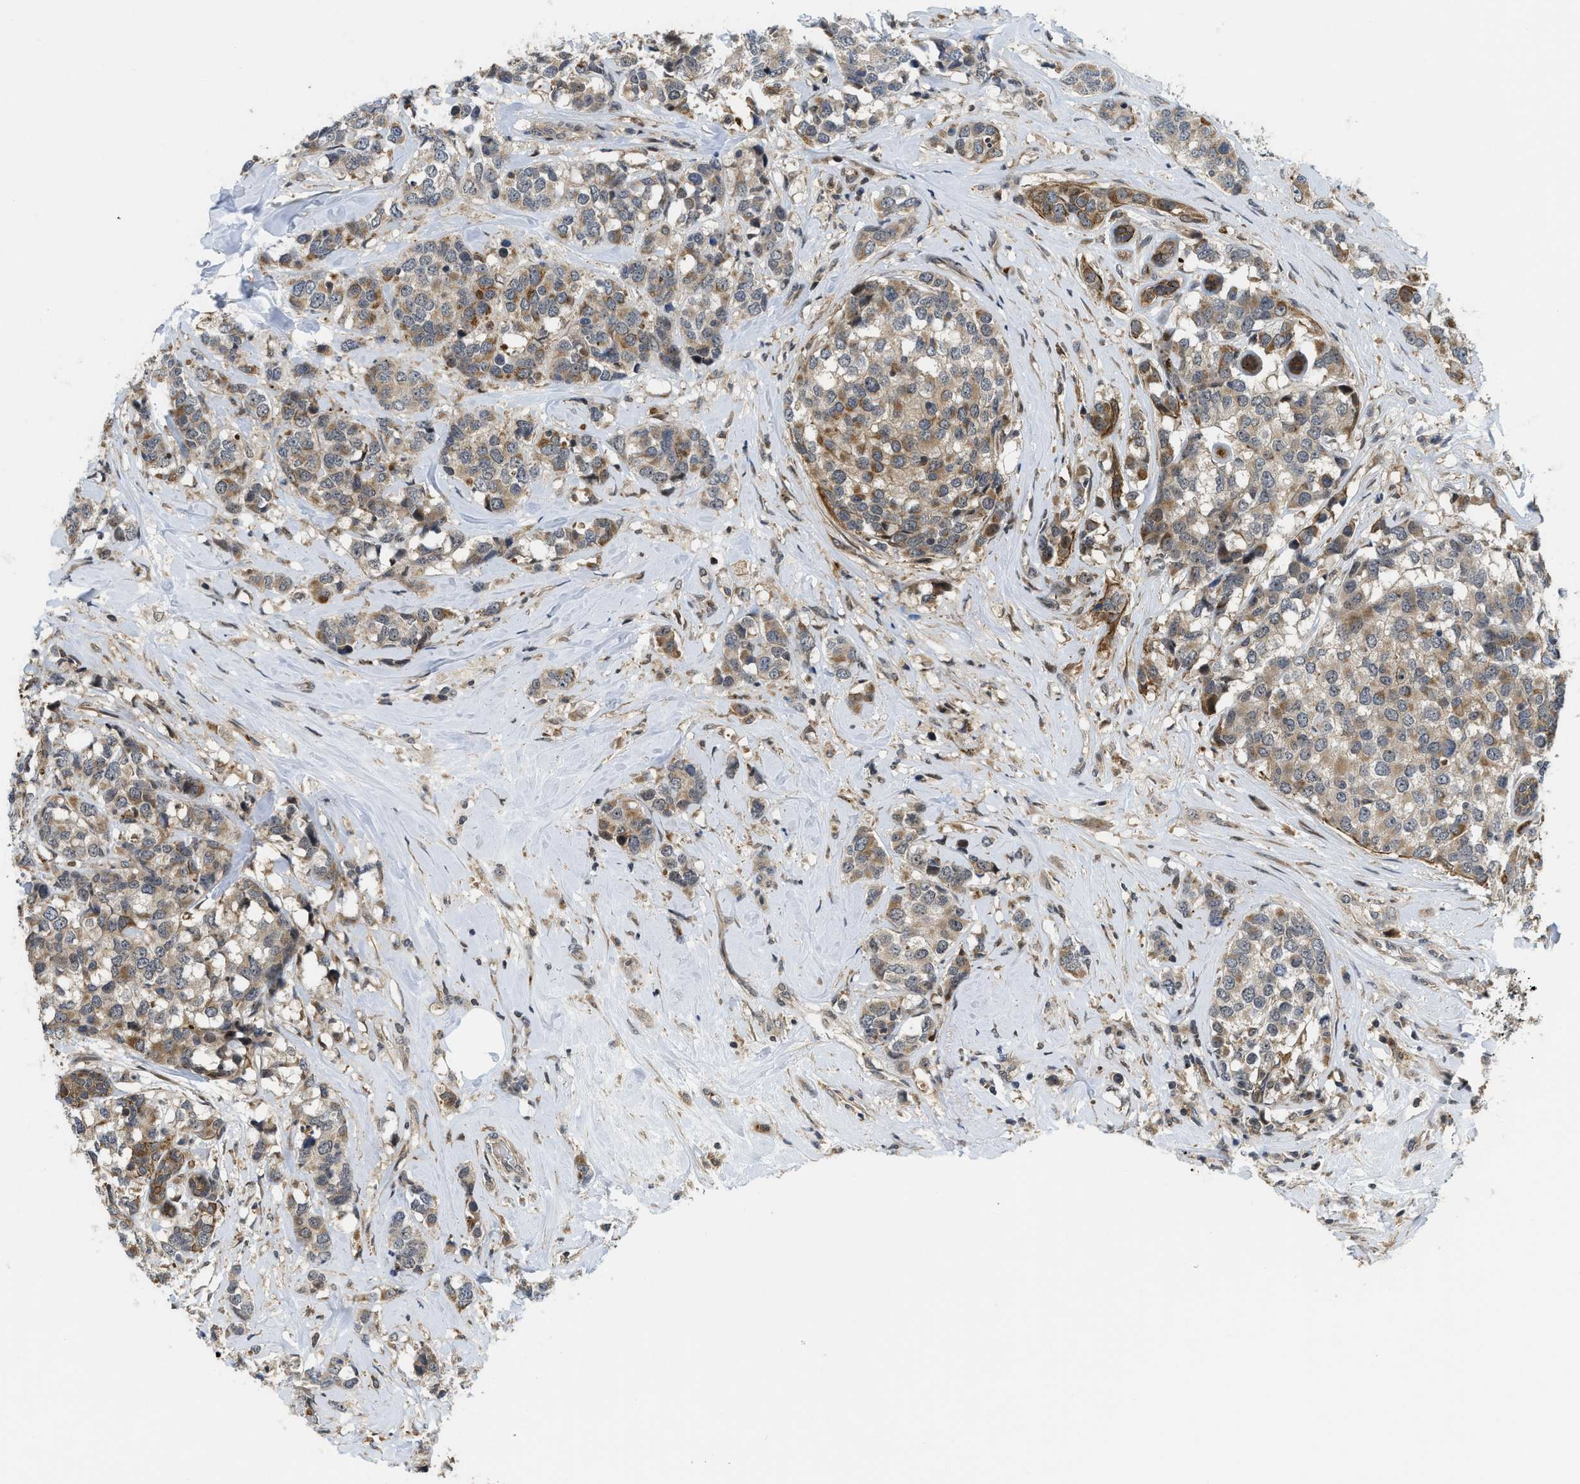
{"staining": {"intensity": "moderate", "quantity": ">75%", "location": "cytoplasmic/membranous"}, "tissue": "breast cancer", "cell_type": "Tumor cells", "image_type": "cancer", "snomed": [{"axis": "morphology", "description": "Lobular carcinoma"}, {"axis": "topography", "description": "Breast"}], "caption": "Moderate cytoplasmic/membranous positivity for a protein is identified in about >75% of tumor cells of breast lobular carcinoma using IHC.", "gene": "DNAJC28", "patient": {"sex": "female", "age": 59}}